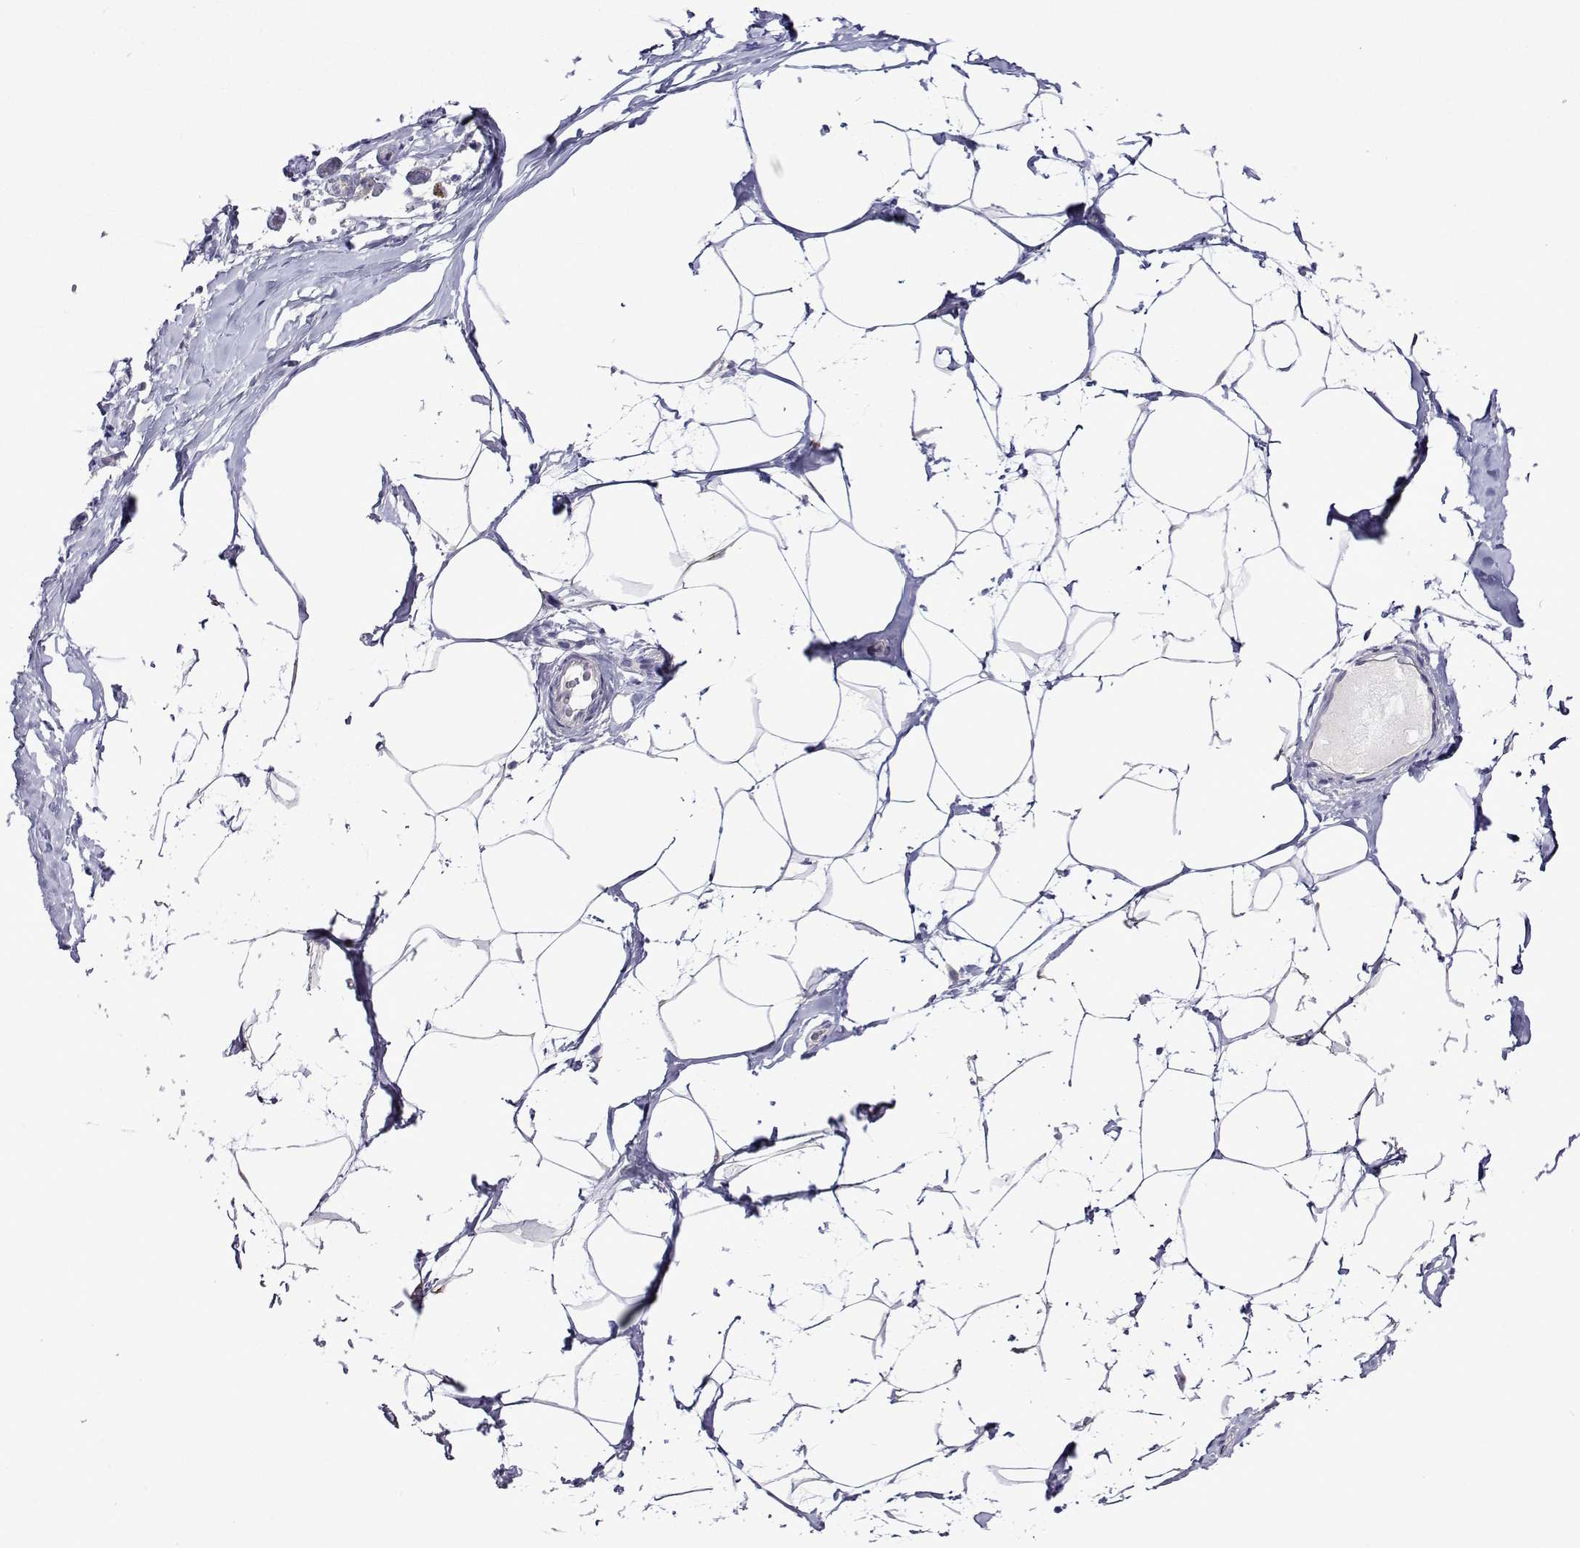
{"staining": {"intensity": "negative", "quantity": "none", "location": "none"}, "tissue": "breast", "cell_type": "Adipocytes", "image_type": "normal", "snomed": [{"axis": "morphology", "description": "Normal tissue, NOS"}, {"axis": "topography", "description": "Breast"}], "caption": "Immunohistochemistry (IHC) of normal breast reveals no expression in adipocytes. (Immunohistochemistry (IHC), brightfield microscopy, high magnification).", "gene": "SULT2A1", "patient": {"sex": "female", "age": 32}}